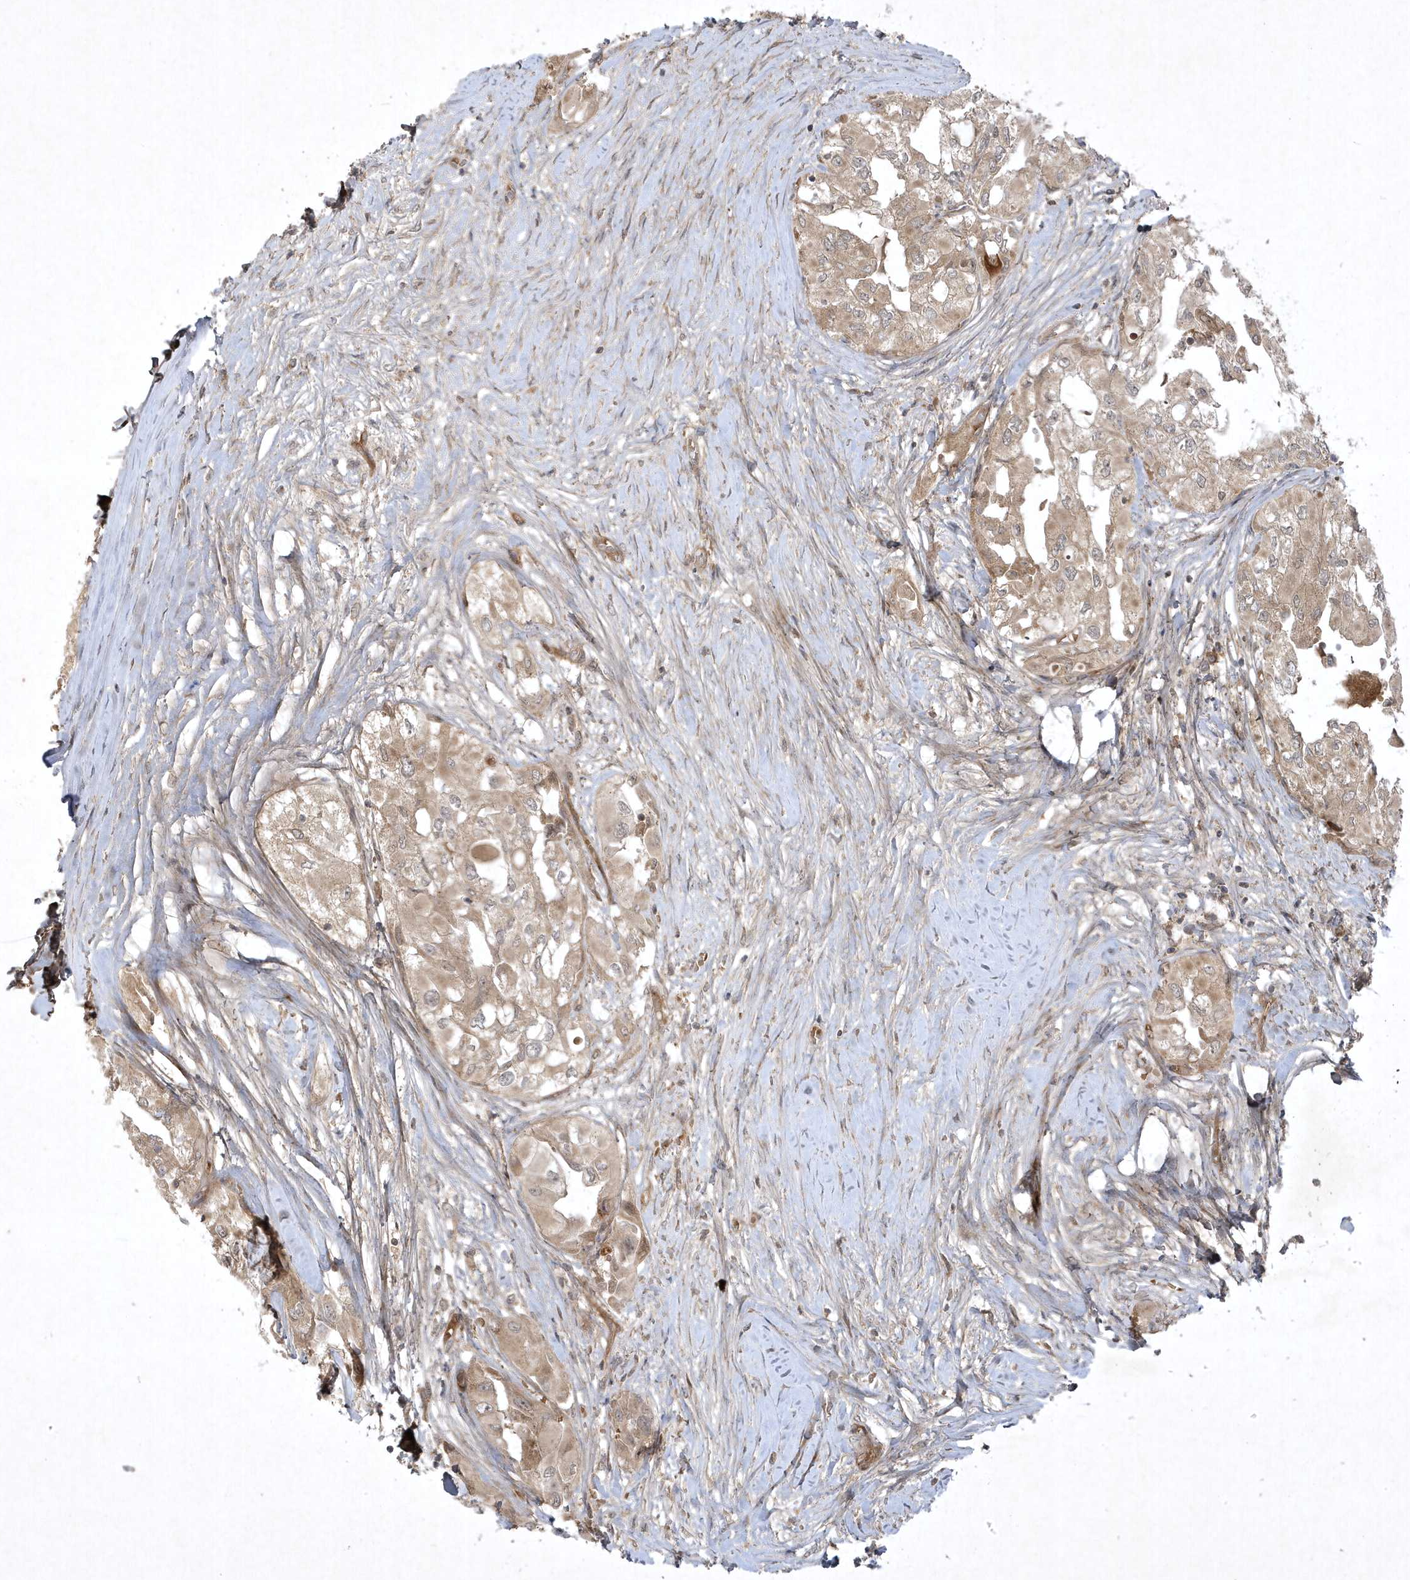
{"staining": {"intensity": "moderate", "quantity": ">75%", "location": "cytoplasmic/membranous"}, "tissue": "thyroid cancer", "cell_type": "Tumor cells", "image_type": "cancer", "snomed": [{"axis": "morphology", "description": "Papillary adenocarcinoma, NOS"}, {"axis": "topography", "description": "Thyroid gland"}], "caption": "Immunohistochemical staining of human thyroid papillary adenocarcinoma displays medium levels of moderate cytoplasmic/membranous staining in about >75% of tumor cells.", "gene": "FAM83C", "patient": {"sex": "female", "age": 59}}